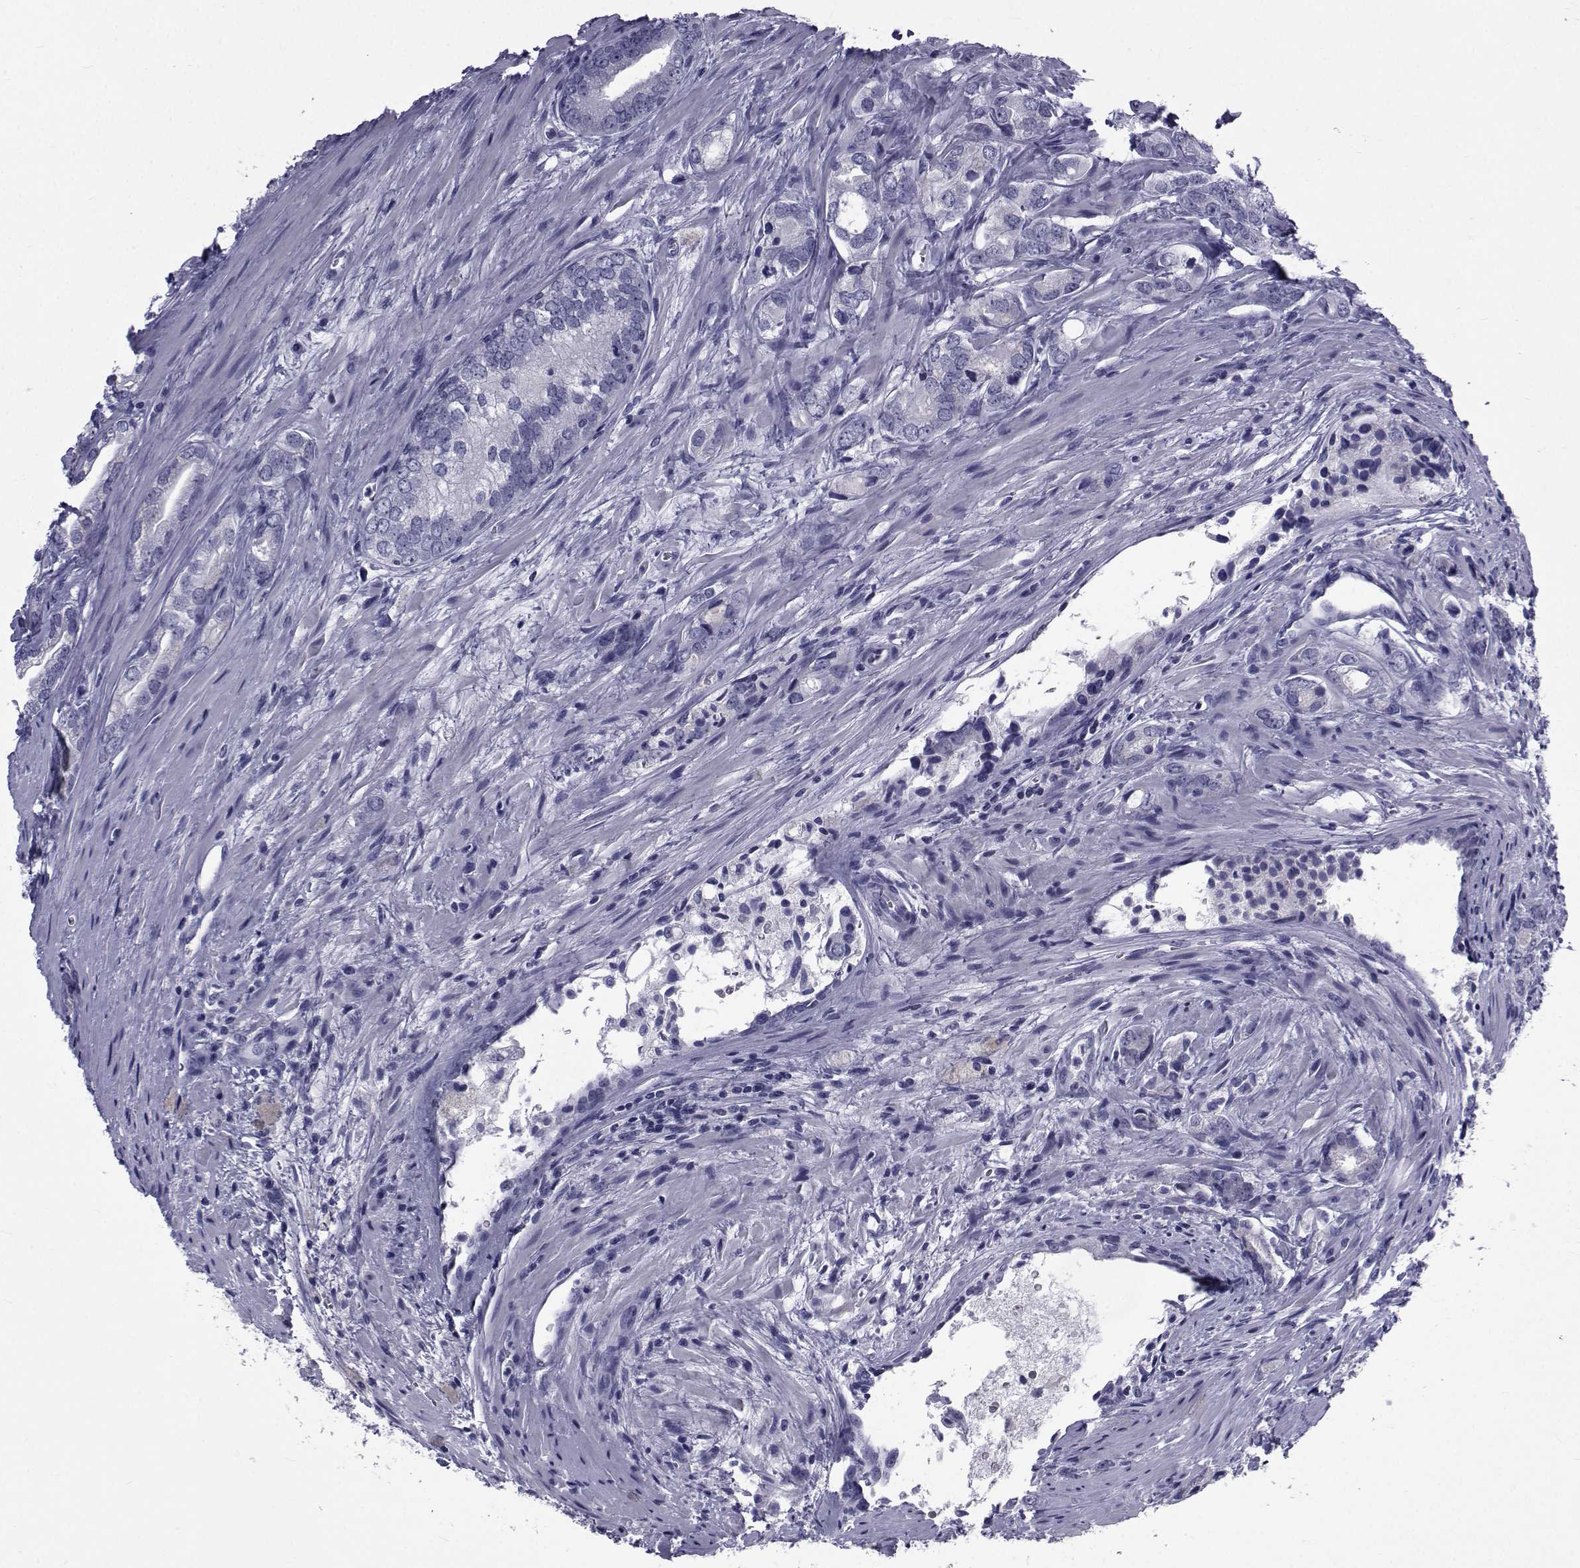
{"staining": {"intensity": "negative", "quantity": "none", "location": "none"}, "tissue": "prostate cancer", "cell_type": "Tumor cells", "image_type": "cancer", "snomed": [{"axis": "morphology", "description": "Adenocarcinoma, NOS"}, {"axis": "morphology", "description": "Adenocarcinoma, High grade"}, {"axis": "topography", "description": "Prostate"}], "caption": "Tumor cells are negative for brown protein staining in prostate cancer (adenocarcinoma (high-grade)).", "gene": "PDE6H", "patient": {"sex": "male", "age": 70}}